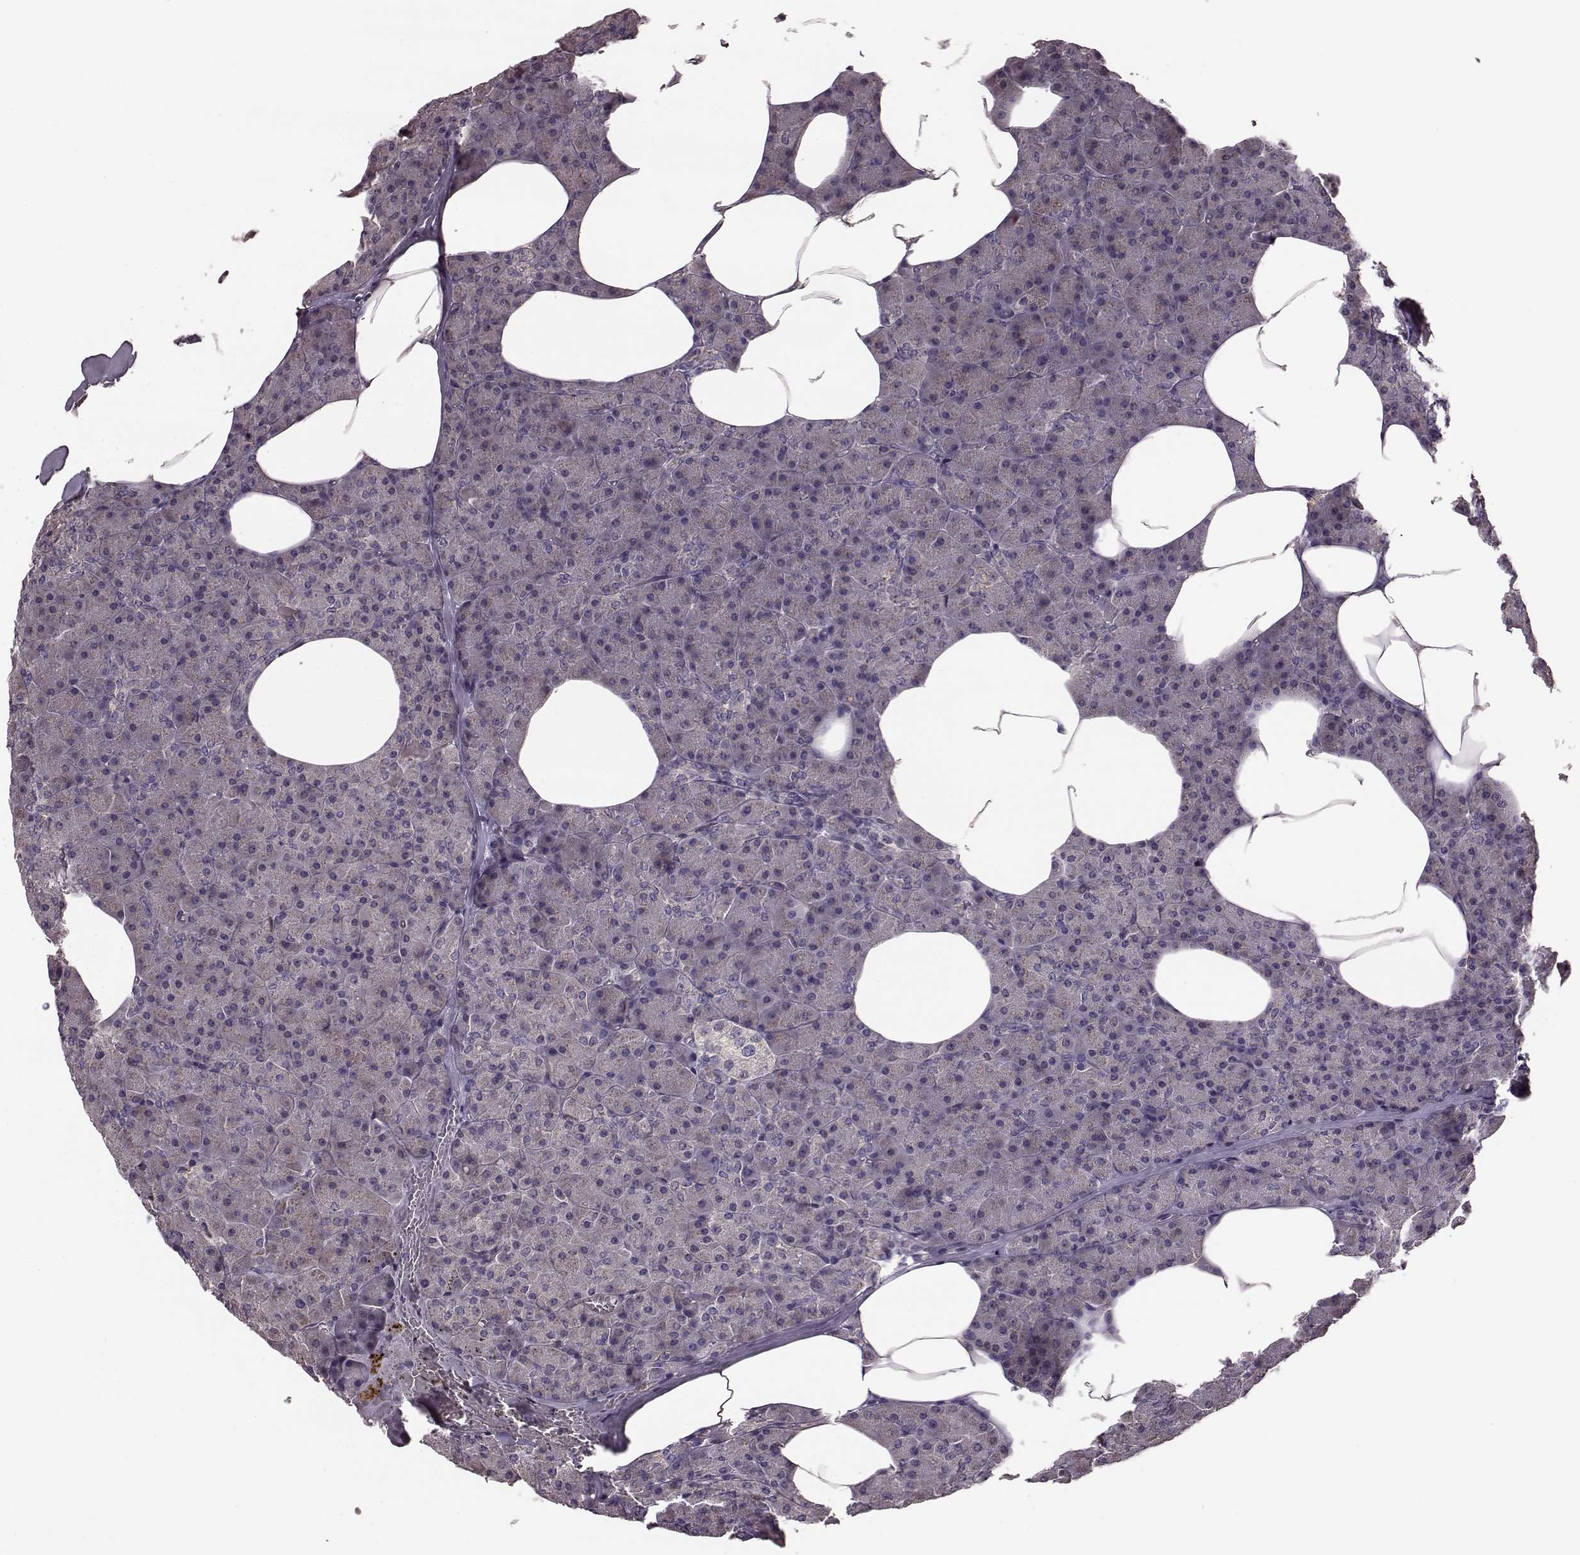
{"staining": {"intensity": "negative", "quantity": "none", "location": "none"}, "tissue": "pancreas", "cell_type": "Exocrine glandular cells", "image_type": "normal", "snomed": [{"axis": "morphology", "description": "Normal tissue, NOS"}, {"axis": "topography", "description": "Pancreas"}], "caption": "Pancreas was stained to show a protein in brown. There is no significant staining in exocrine glandular cells. (DAB (3,3'-diaminobenzidine) immunohistochemistry visualized using brightfield microscopy, high magnification).", "gene": "NTF3", "patient": {"sex": "female", "age": 45}}